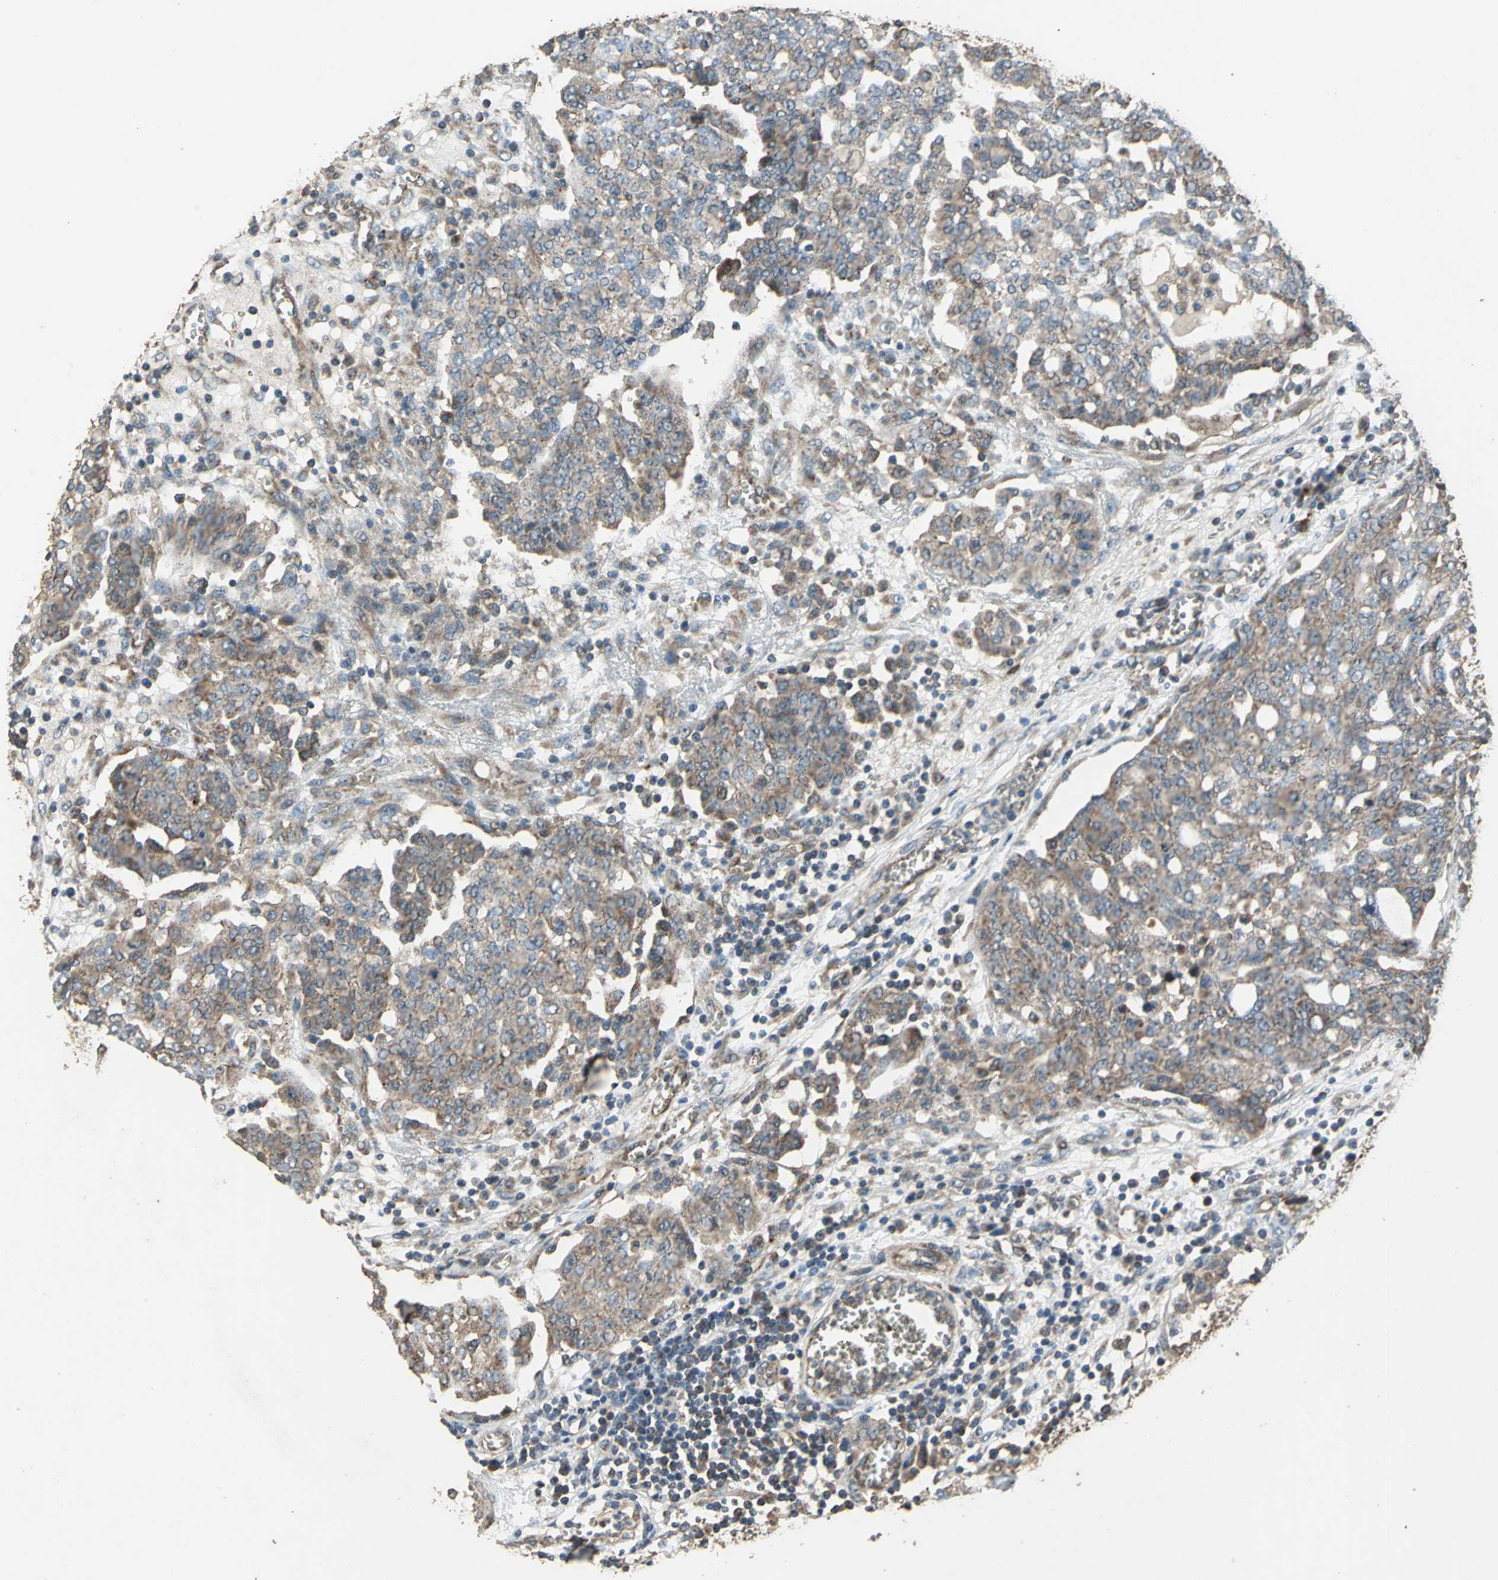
{"staining": {"intensity": "moderate", "quantity": ">75%", "location": "cytoplasmic/membranous"}, "tissue": "ovarian cancer", "cell_type": "Tumor cells", "image_type": "cancer", "snomed": [{"axis": "morphology", "description": "Cystadenocarcinoma, serous, NOS"}, {"axis": "topography", "description": "Soft tissue"}, {"axis": "topography", "description": "Ovary"}], "caption": "Moderate cytoplasmic/membranous positivity is appreciated in approximately >75% of tumor cells in serous cystadenocarcinoma (ovarian).", "gene": "POLRMT", "patient": {"sex": "female", "age": 57}}